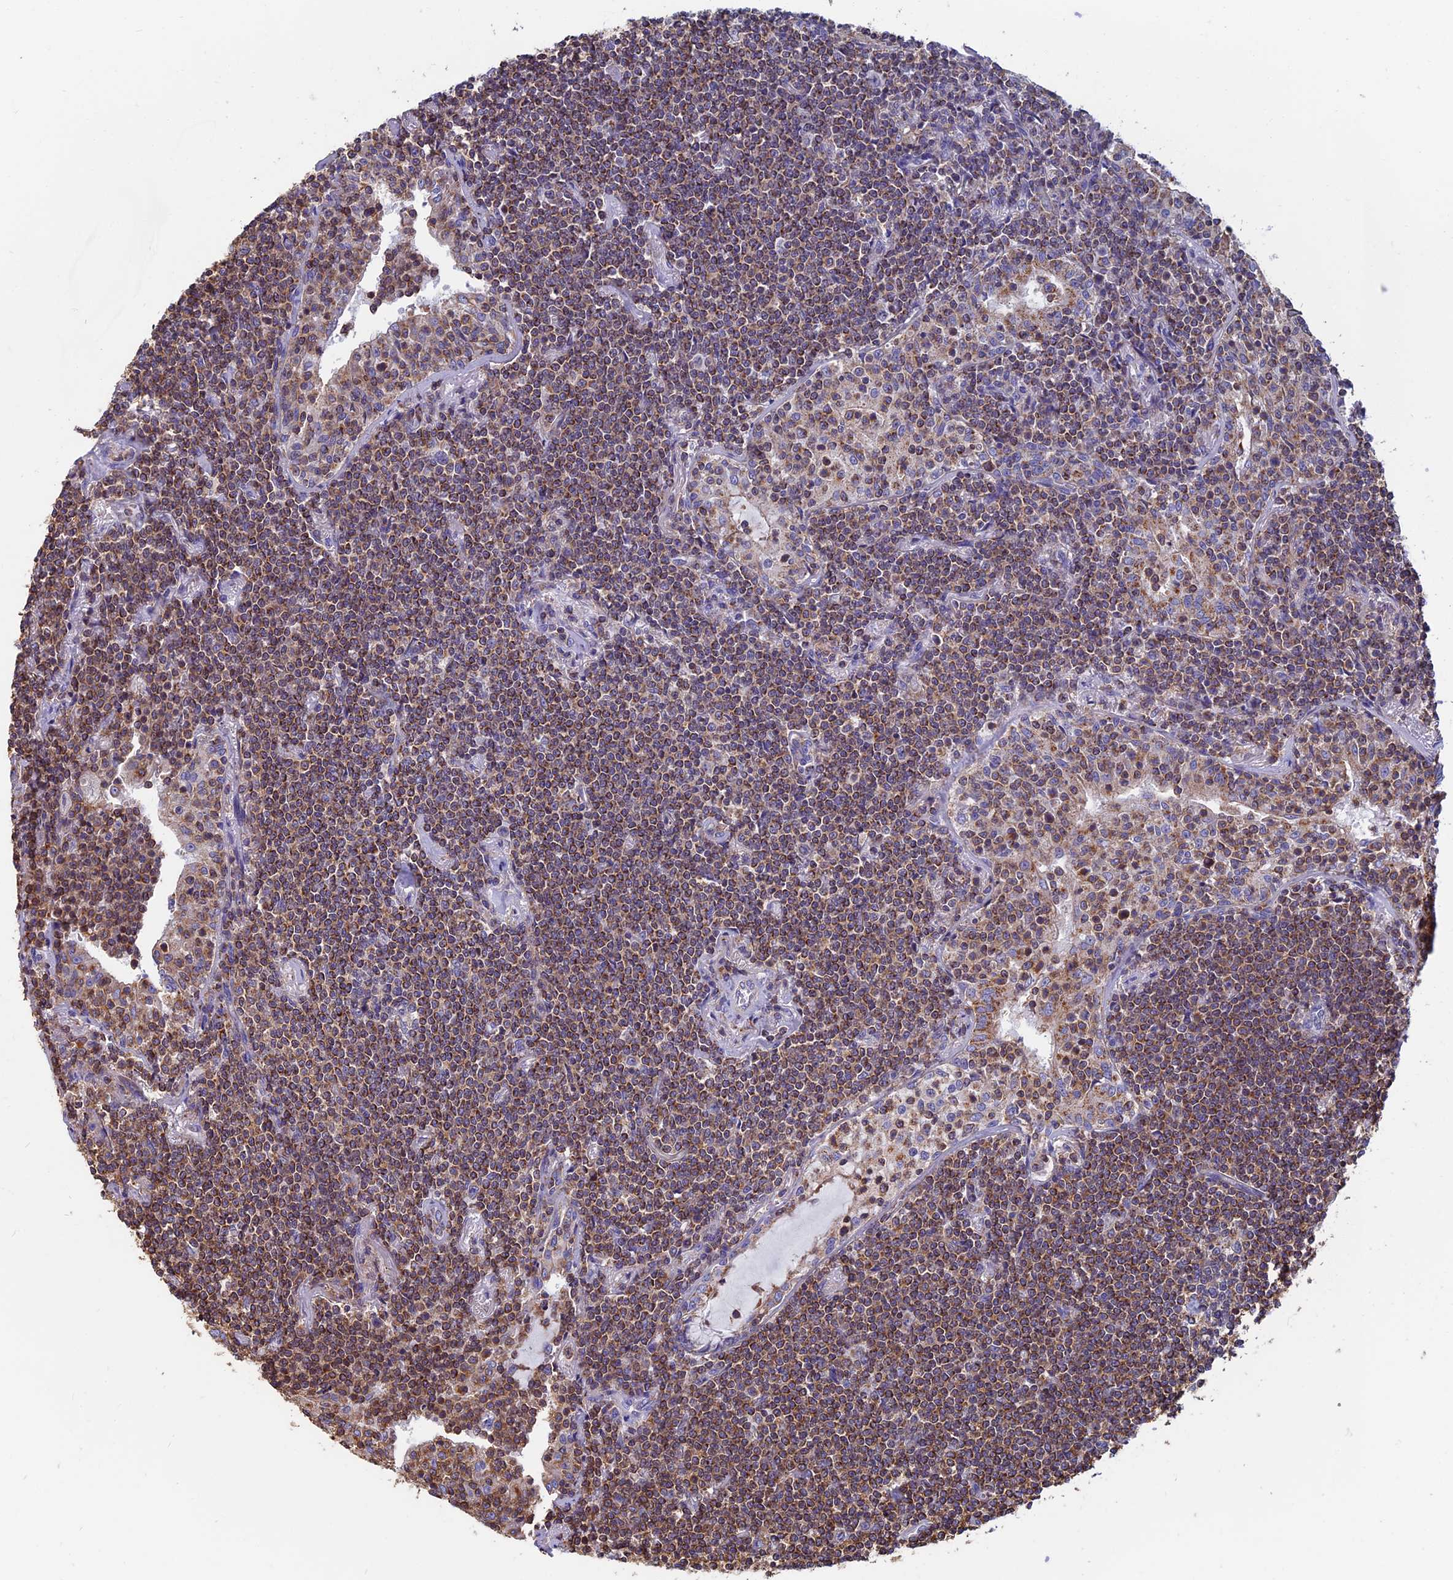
{"staining": {"intensity": "moderate", "quantity": ">75%", "location": "cytoplasmic/membranous"}, "tissue": "lymphoma", "cell_type": "Tumor cells", "image_type": "cancer", "snomed": [{"axis": "morphology", "description": "Malignant lymphoma, non-Hodgkin's type, Low grade"}, {"axis": "topography", "description": "Lung"}], "caption": "The histopathology image displays staining of malignant lymphoma, non-Hodgkin's type (low-grade), revealing moderate cytoplasmic/membranous protein staining (brown color) within tumor cells. (brown staining indicates protein expression, while blue staining denotes nuclei).", "gene": "HSD17B8", "patient": {"sex": "female", "age": 71}}